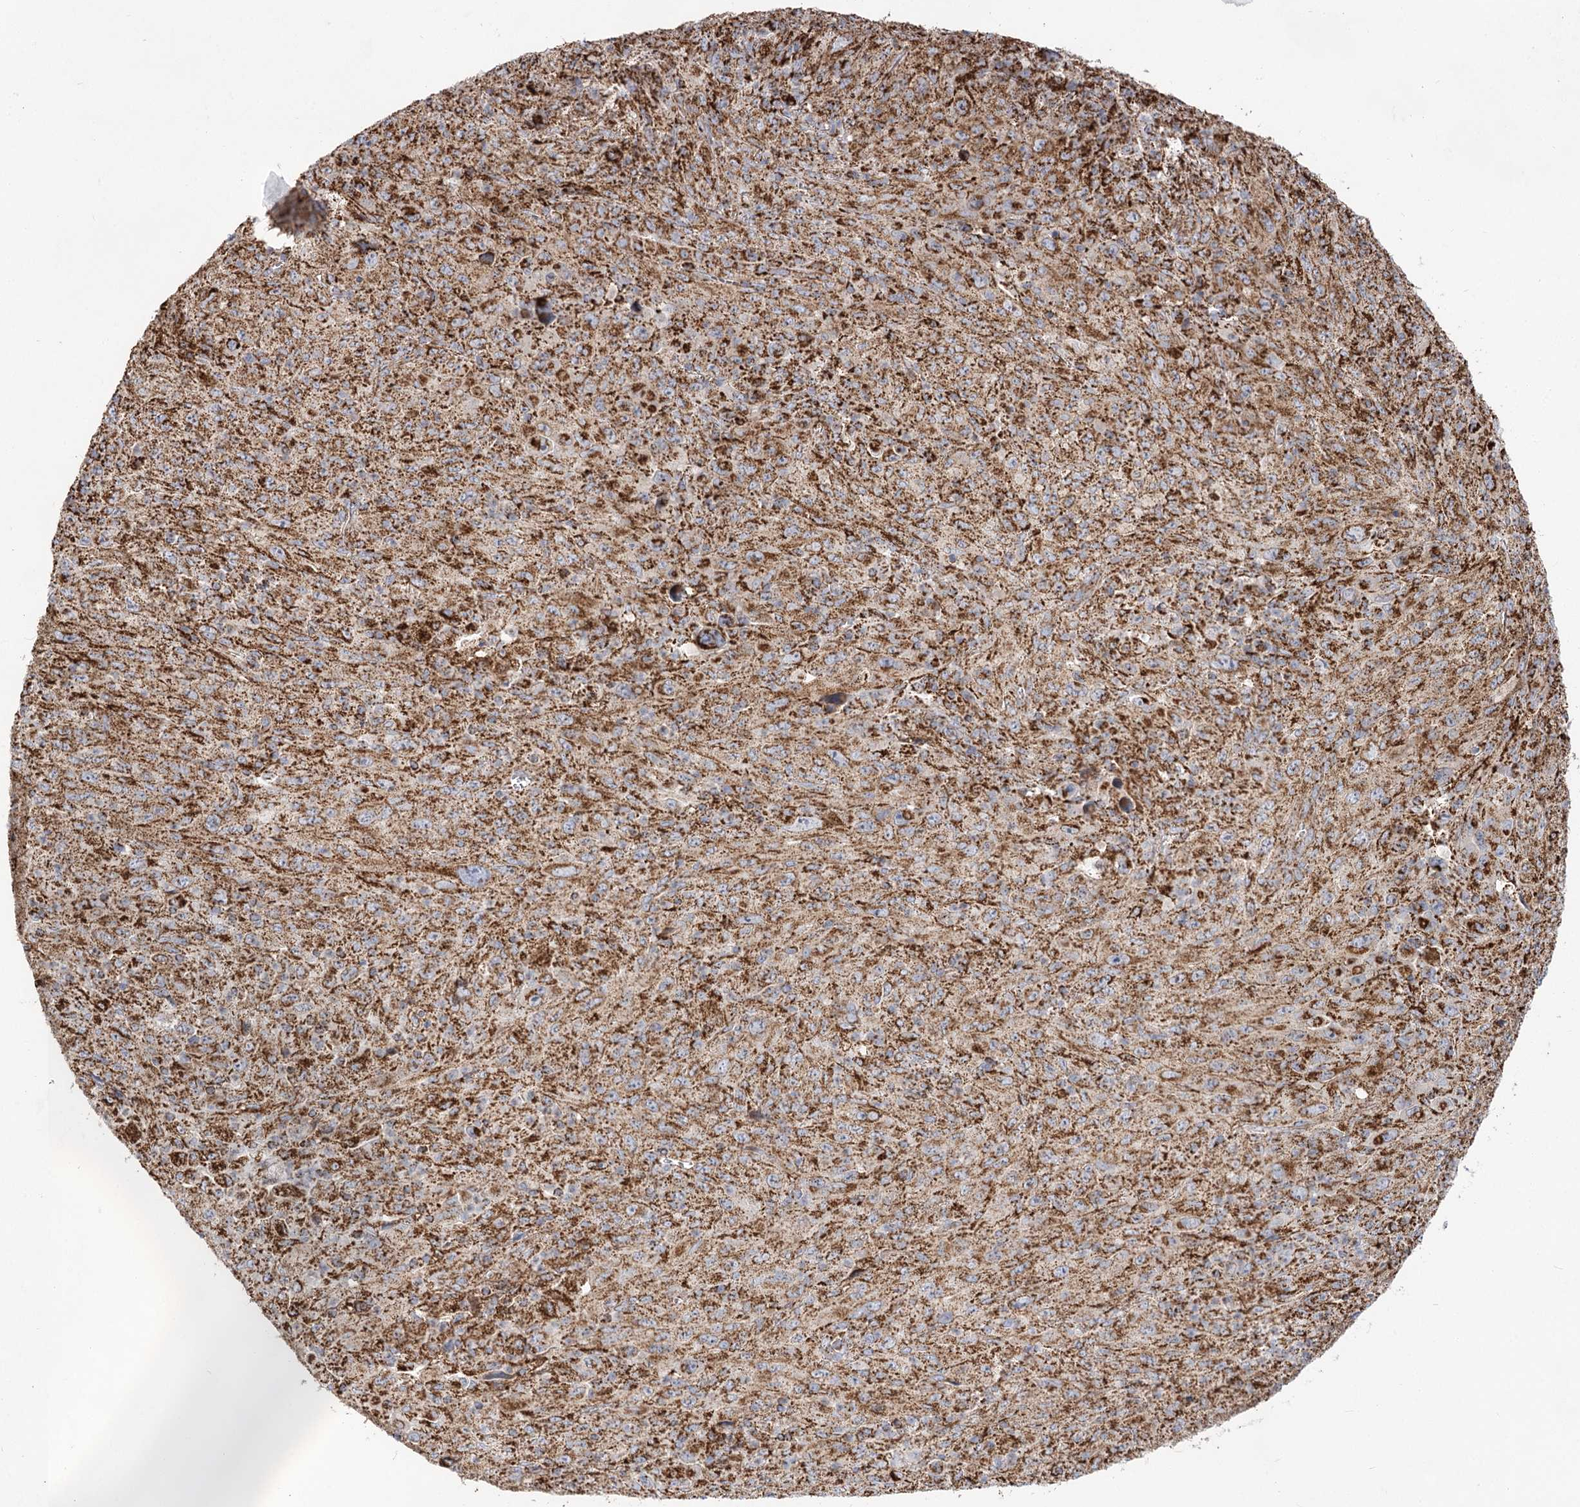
{"staining": {"intensity": "strong", "quantity": ">75%", "location": "cytoplasmic/membranous"}, "tissue": "melanoma", "cell_type": "Tumor cells", "image_type": "cancer", "snomed": [{"axis": "morphology", "description": "Malignant melanoma, Metastatic site"}, {"axis": "topography", "description": "Skin"}], "caption": "A photomicrograph of malignant melanoma (metastatic site) stained for a protein displays strong cytoplasmic/membranous brown staining in tumor cells.", "gene": "NADK2", "patient": {"sex": "female", "age": 56}}